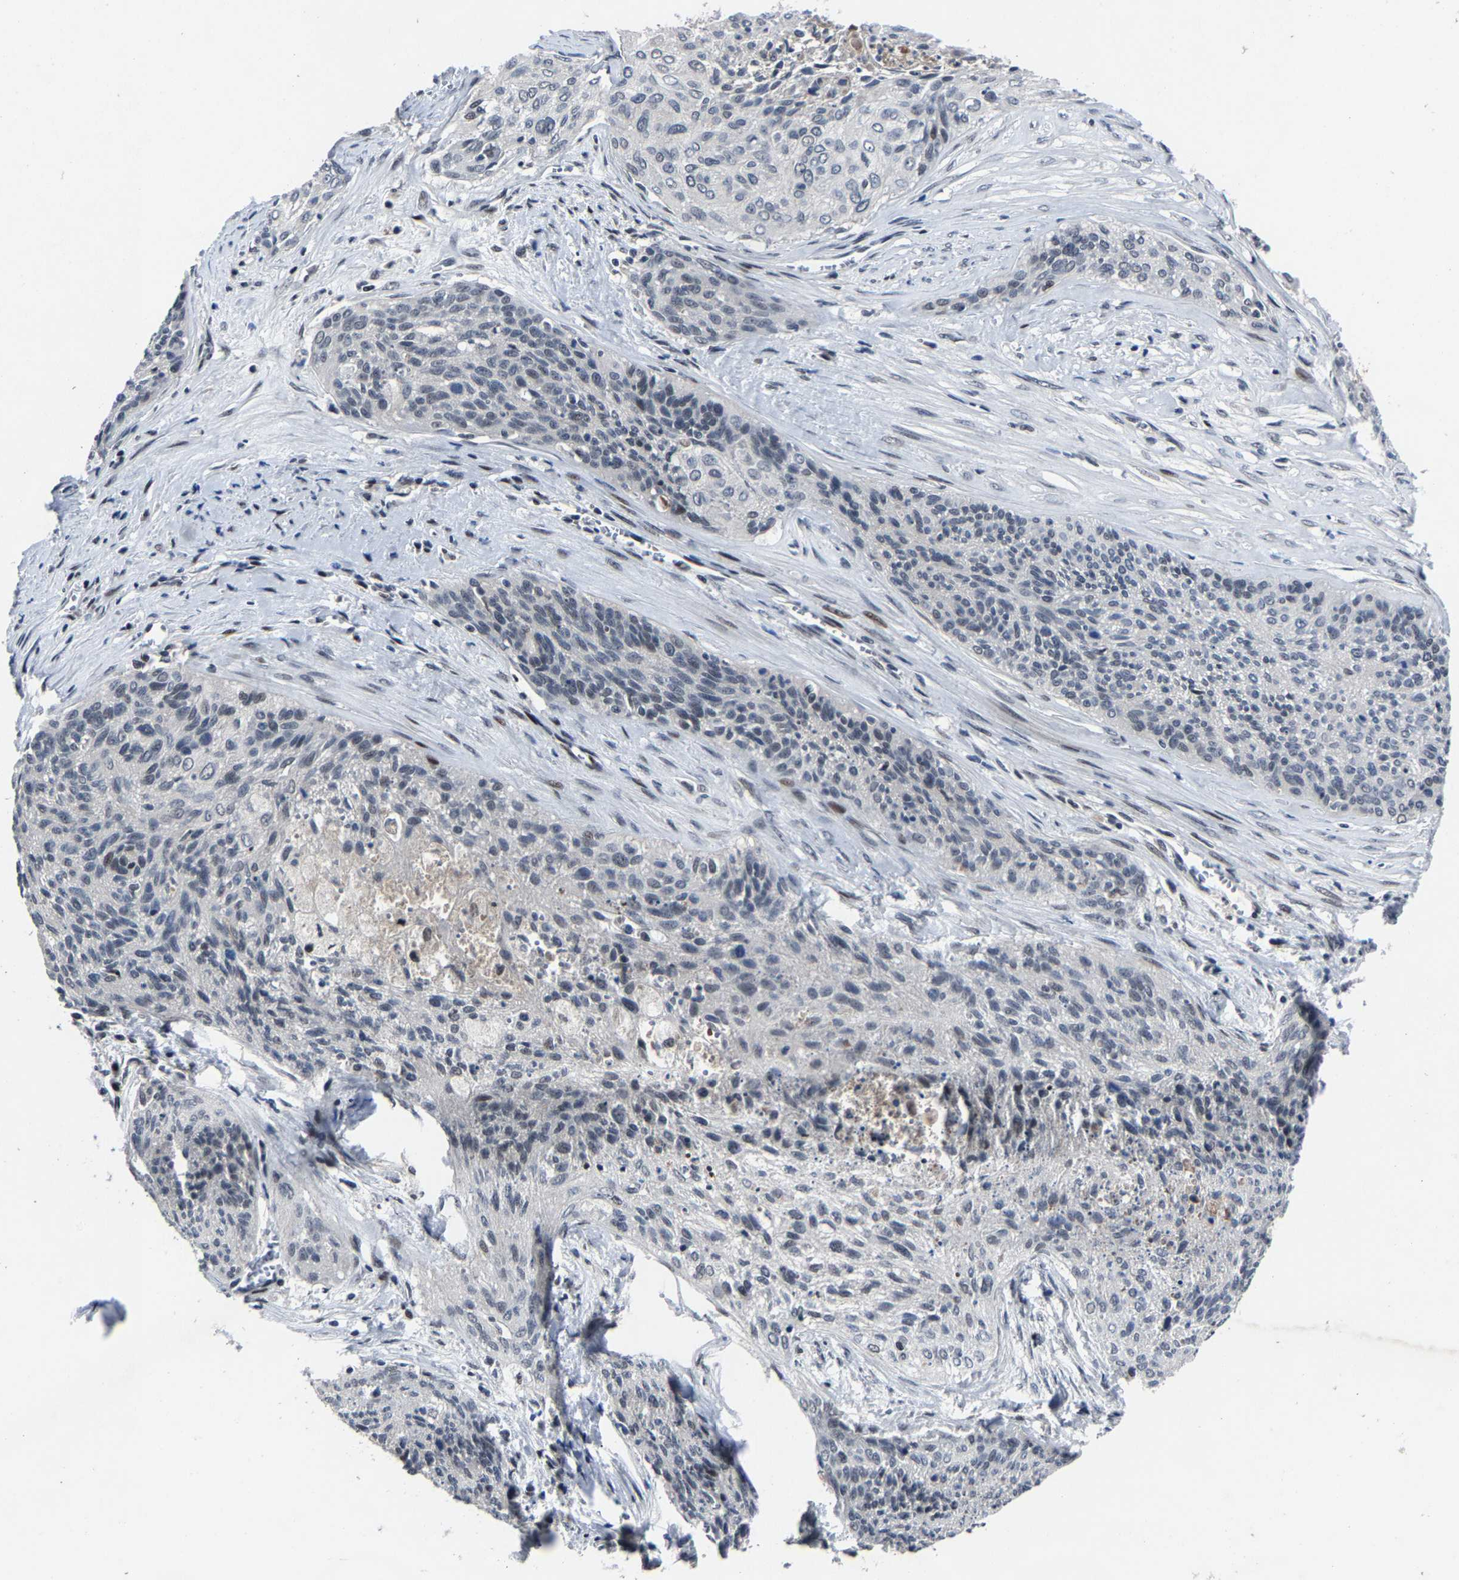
{"staining": {"intensity": "negative", "quantity": "none", "location": "none"}, "tissue": "cervical cancer", "cell_type": "Tumor cells", "image_type": "cancer", "snomed": [{"axis": "morphology", "description": "Squamous cell carcinoma, NOS"}, {"axis": "topography", "description": "Cervix"}], "caption": "The image displays no staining of tumor cells in squamous cell carcinoma (cervical).", "gene": "LSM8", "patient": {"sex": "female", "age": 55}}